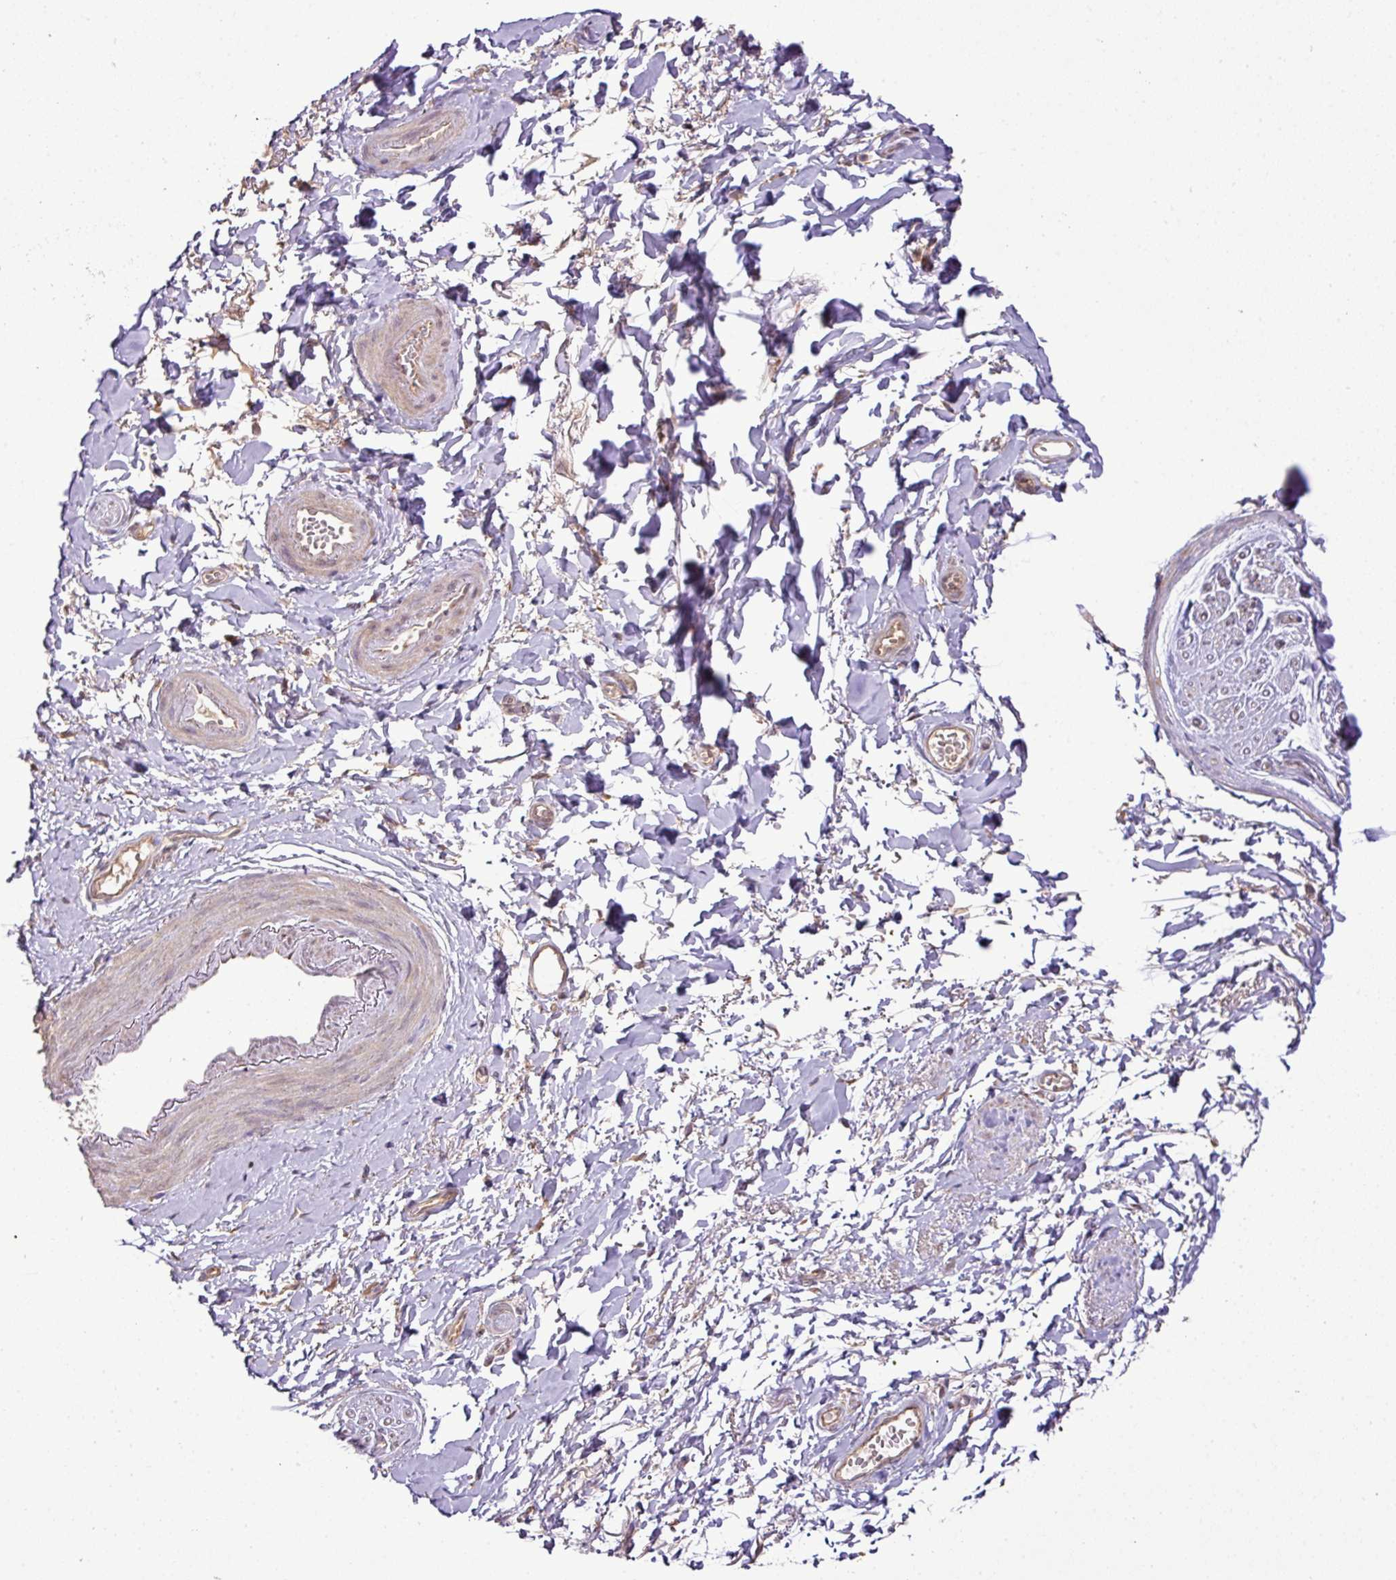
{"staining": {"intensity": "weak", "quantity": "<25%", "location": "cytoplasmic/membranous"}, "tissue": "adipose tissue", "cell_type": "Adipocytes", "image_type": "normal", "snomed": [{"axis": "morphology", "description": "Normal tissue, NOS"}, {"axis": "topography", "description": "Vulva"}, {"axis": "topography", "description": "Vagina"}, {"axis": "topography", "description": "Peripheral nerve tissue"}], "caption": "The photomicrograph reveals no staining of adipocytes in benign adipose tissue.", "gene": "DNAAF4", "patient": {"sex": "female", "age": 66}}